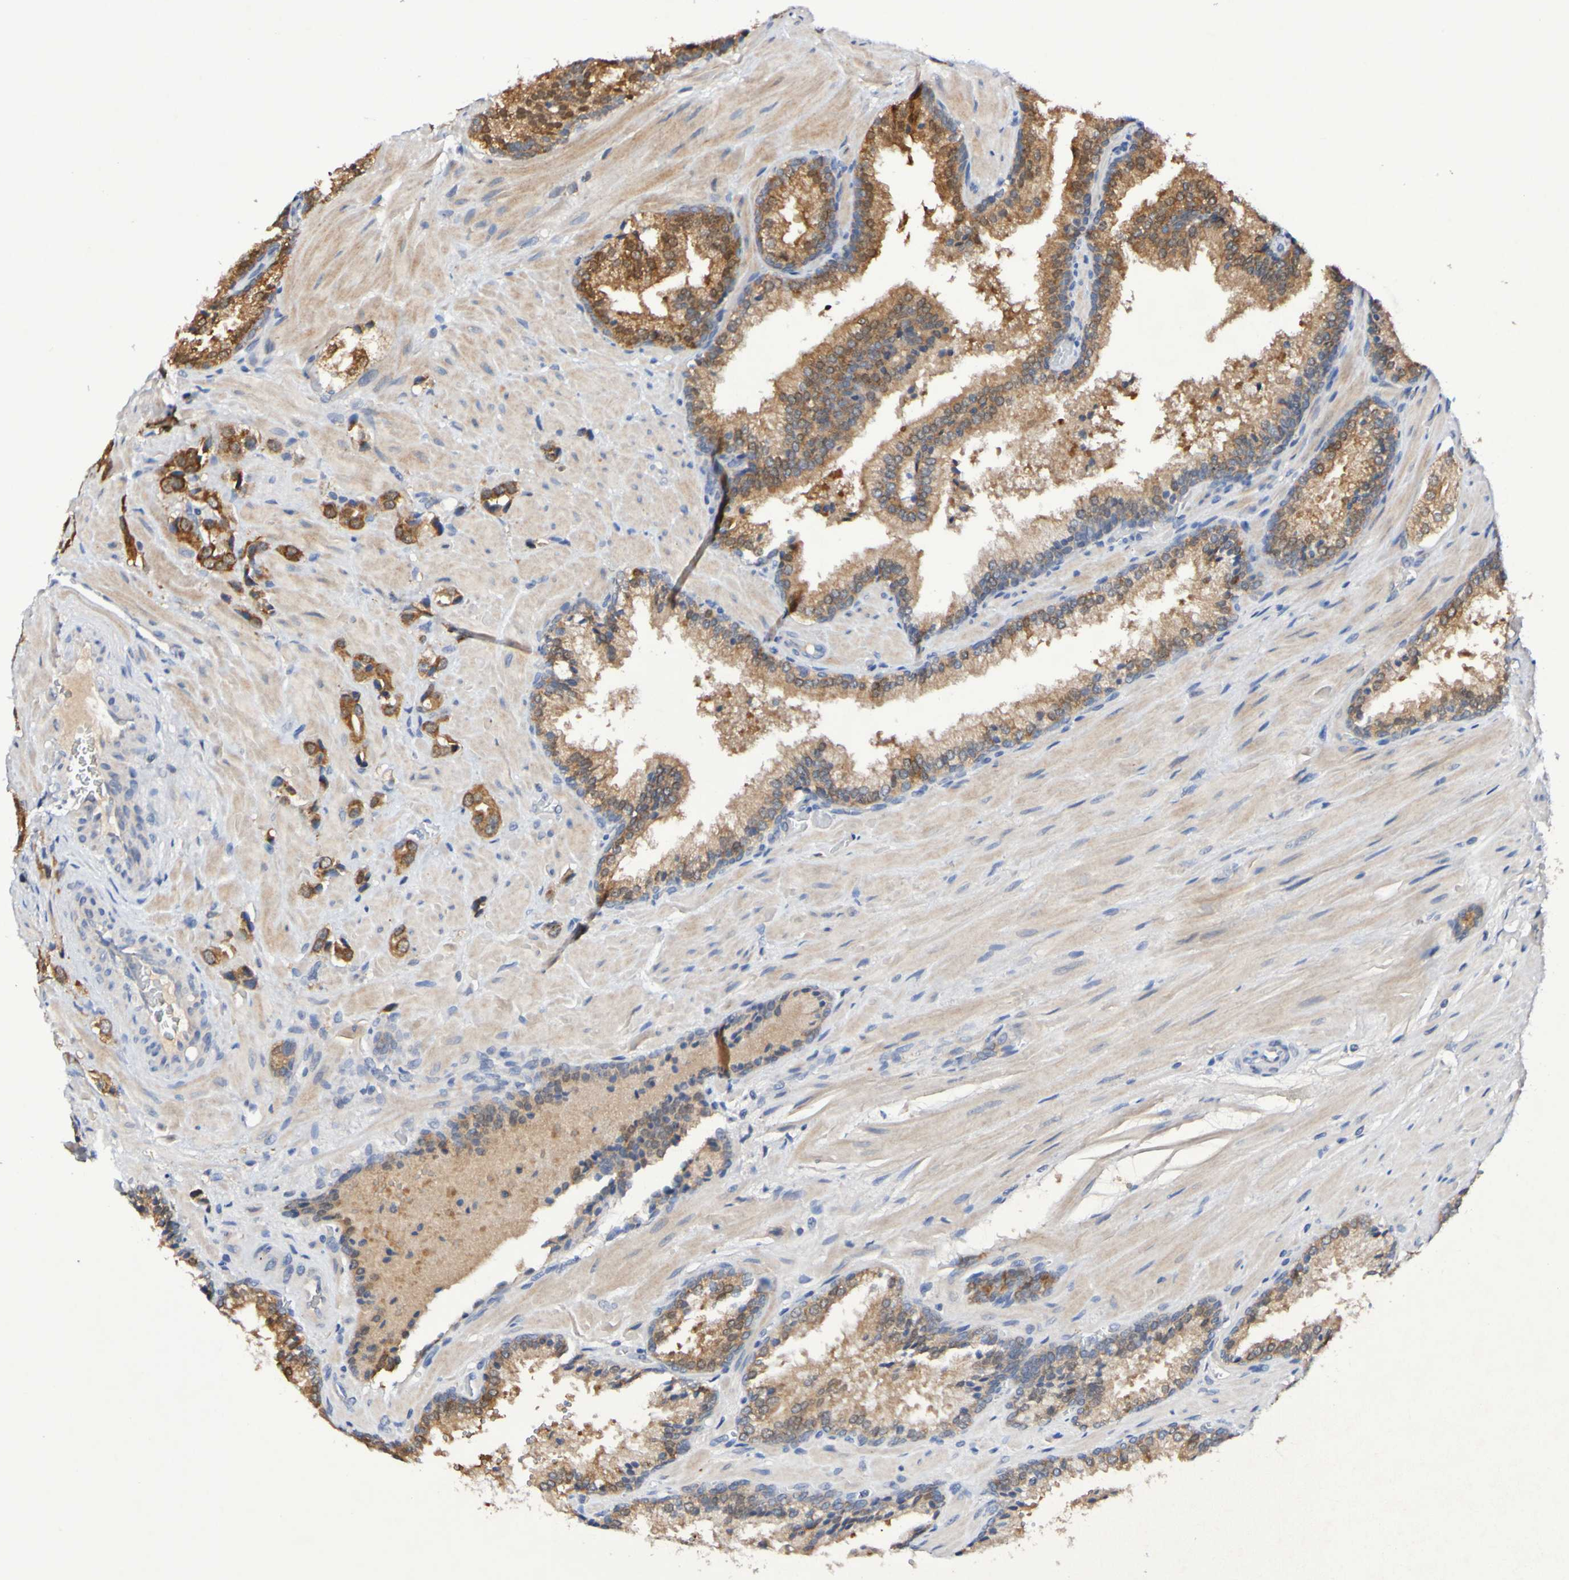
{"staining": {"intensity": "strong", "quantity": "25%-75%", "location": "cytoplasmic/membranous"}, "tissue": "prostate cancer", "cell_type": "Tumor cells", "image_type": "cancer", "snomed": [{"axis": "morphology", "description": "Adenocarcinoma, High grade"}, {"axis": "topography", "description": "Prostate"}], "caption": "Prostate high-grade adenocarcinoma was stained to show a protein in brown. There is high levels of strong cytoplasmic/membranous staining in about 25%-75% of tumor cells.", "gene": "PTP4A2", "patient": {"sex": "male", "age": 64}}